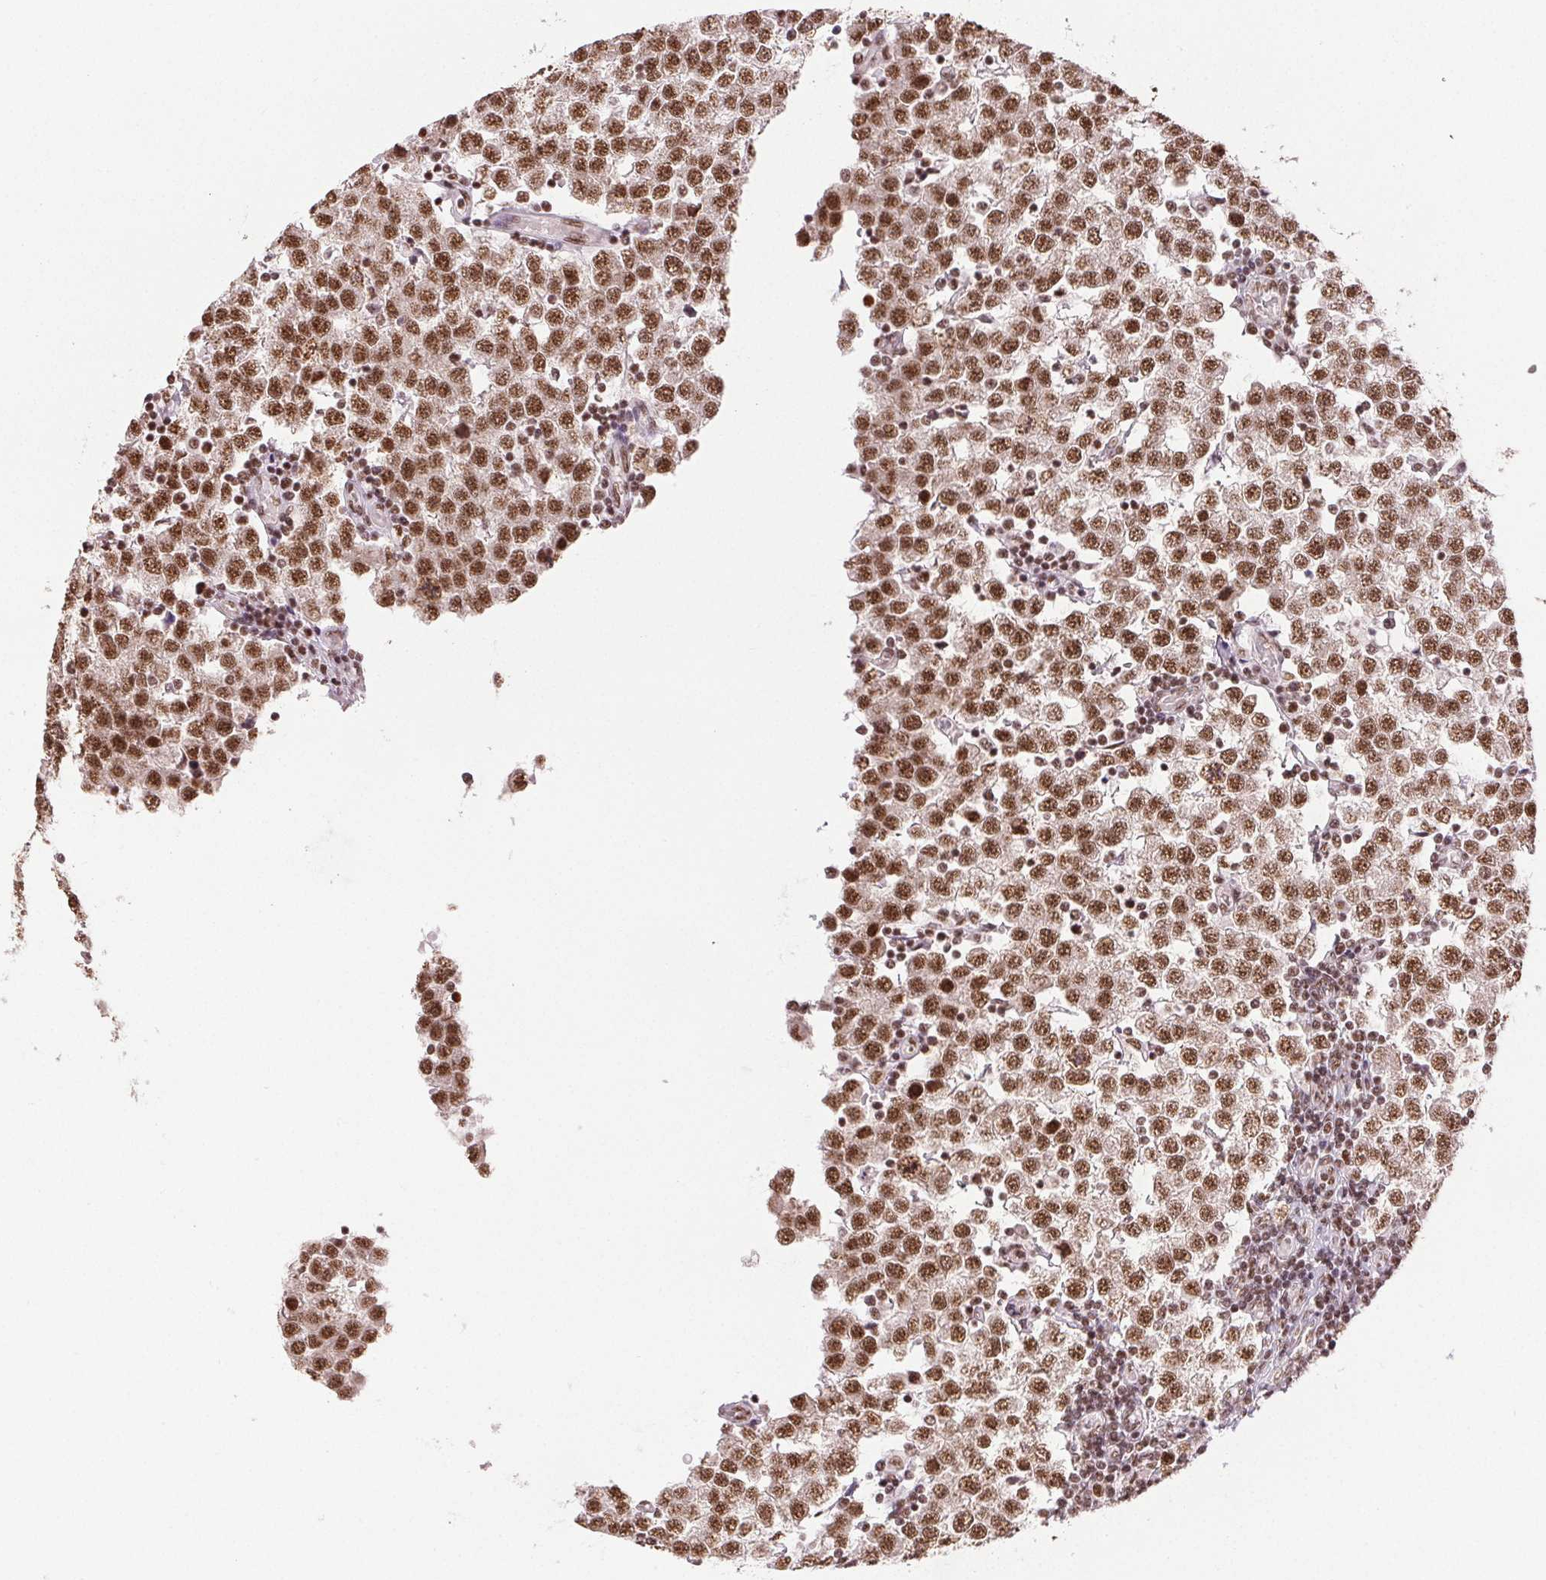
{"staining": {"intensity": "moderate", "quantity": ">75%", "location": "nuclear"}, "tissue": "testis cancer", "cell_type": "Tumor cells", "image_type": "cancer", "snomed": [{"axis": "morphology", "description": "Seminoma, NOS"}, {"axis": "topography", "description": "Testis"}], "caption": "Protein staining demonstrates moderate nuclear expression in about >75% of tumor cells in seminoma (testis).", "gene": "IK", "patient": {"sex": "male", "age": 34}}